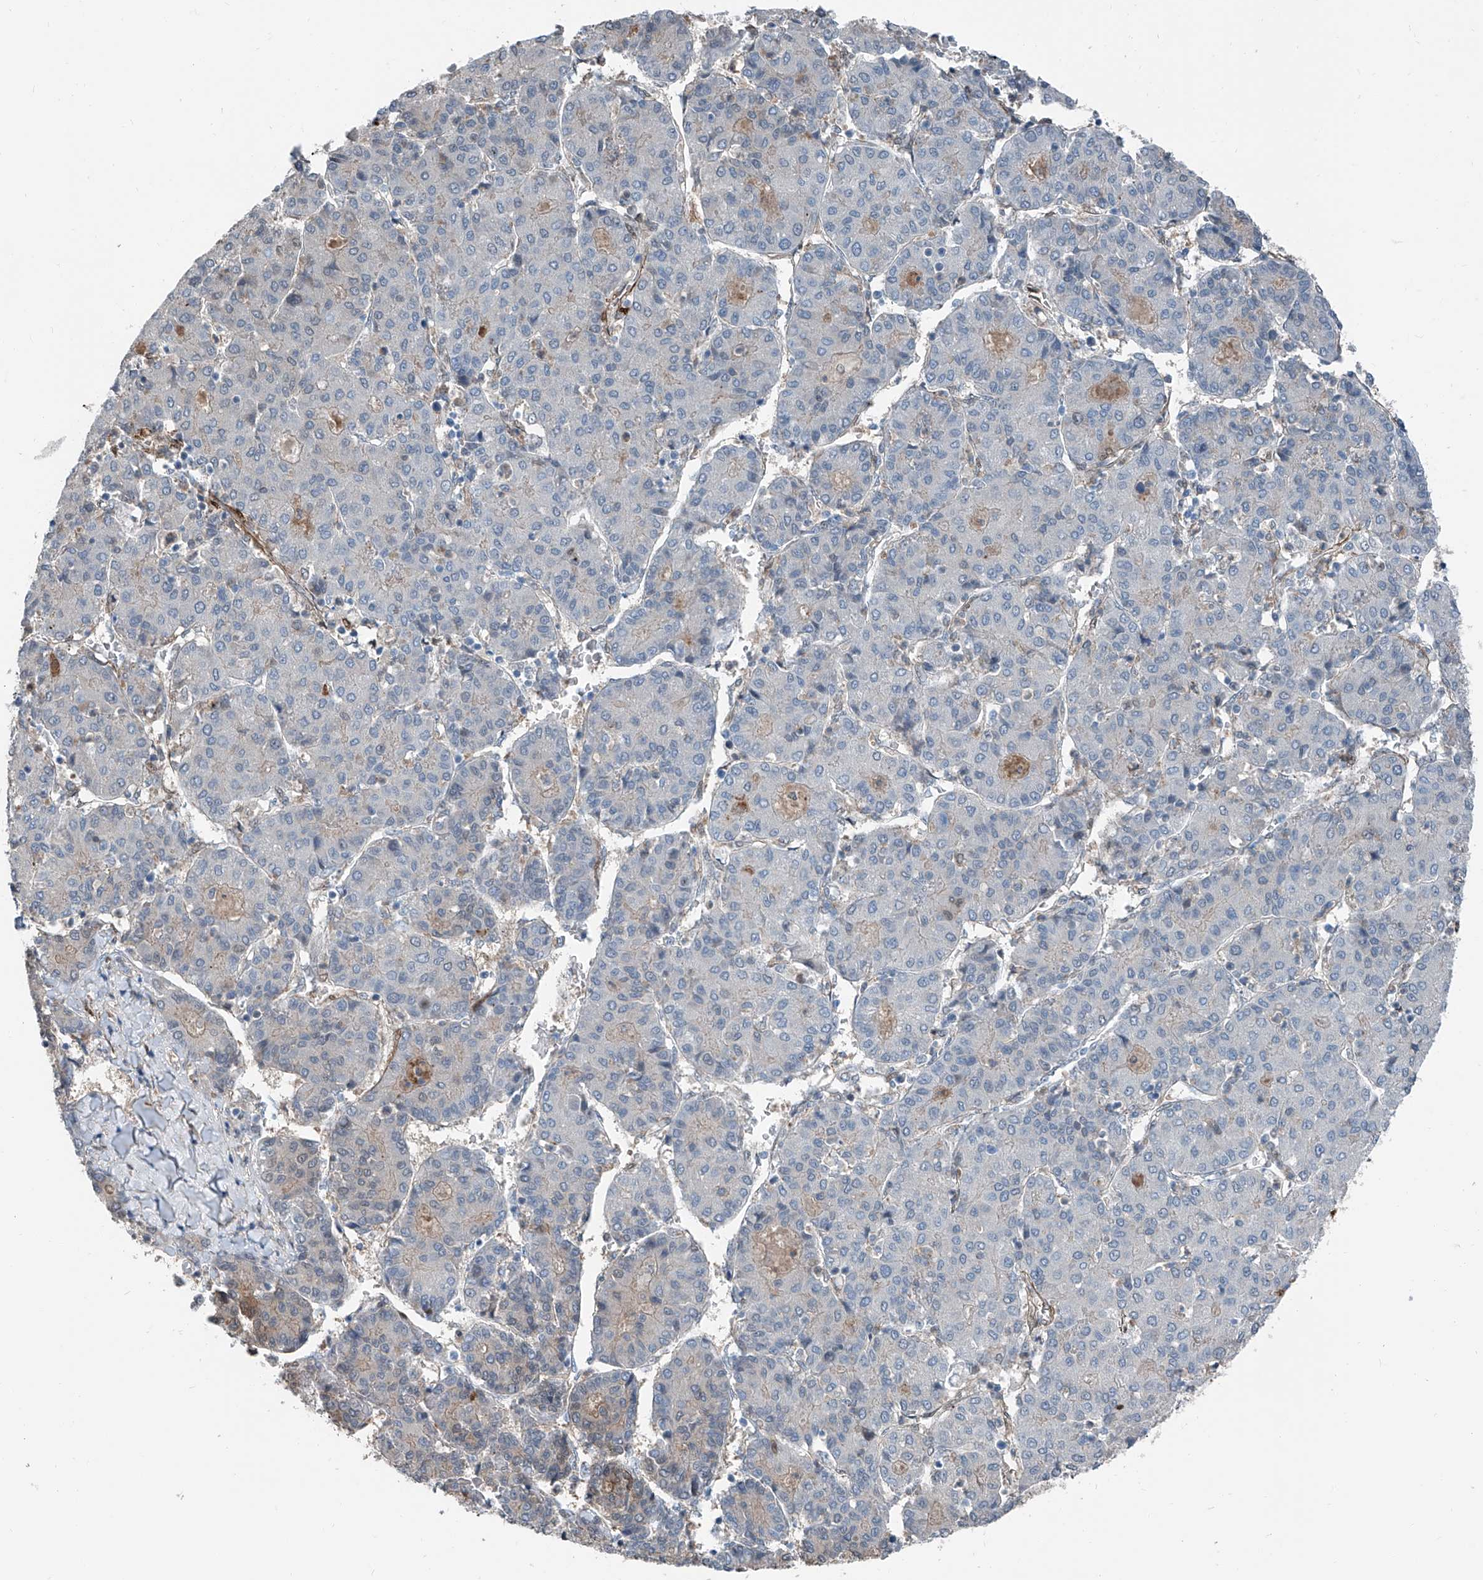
{"staining": {"intensity": "negative", "quantity": "none", "location": "none"}, "tissue": "liver cancer", "cell_type": "Tumor cells", "image_type": "cancer", "snomed": [{"axis": "morphology", "description": "Carcinoma, Hepatocellular, NOS"}, {"axis": "topography", "description": "Liver"}], "caption": "There is no significant expression in tumor cells of liver cancer. The staining is performed using DAB (3,3'-diaminobenzidine) brown chromogen with nuclei counter-stained in using hematoxylin.", "gene": "HSPA6", "patient": {"sex": "male", "age": 65}}